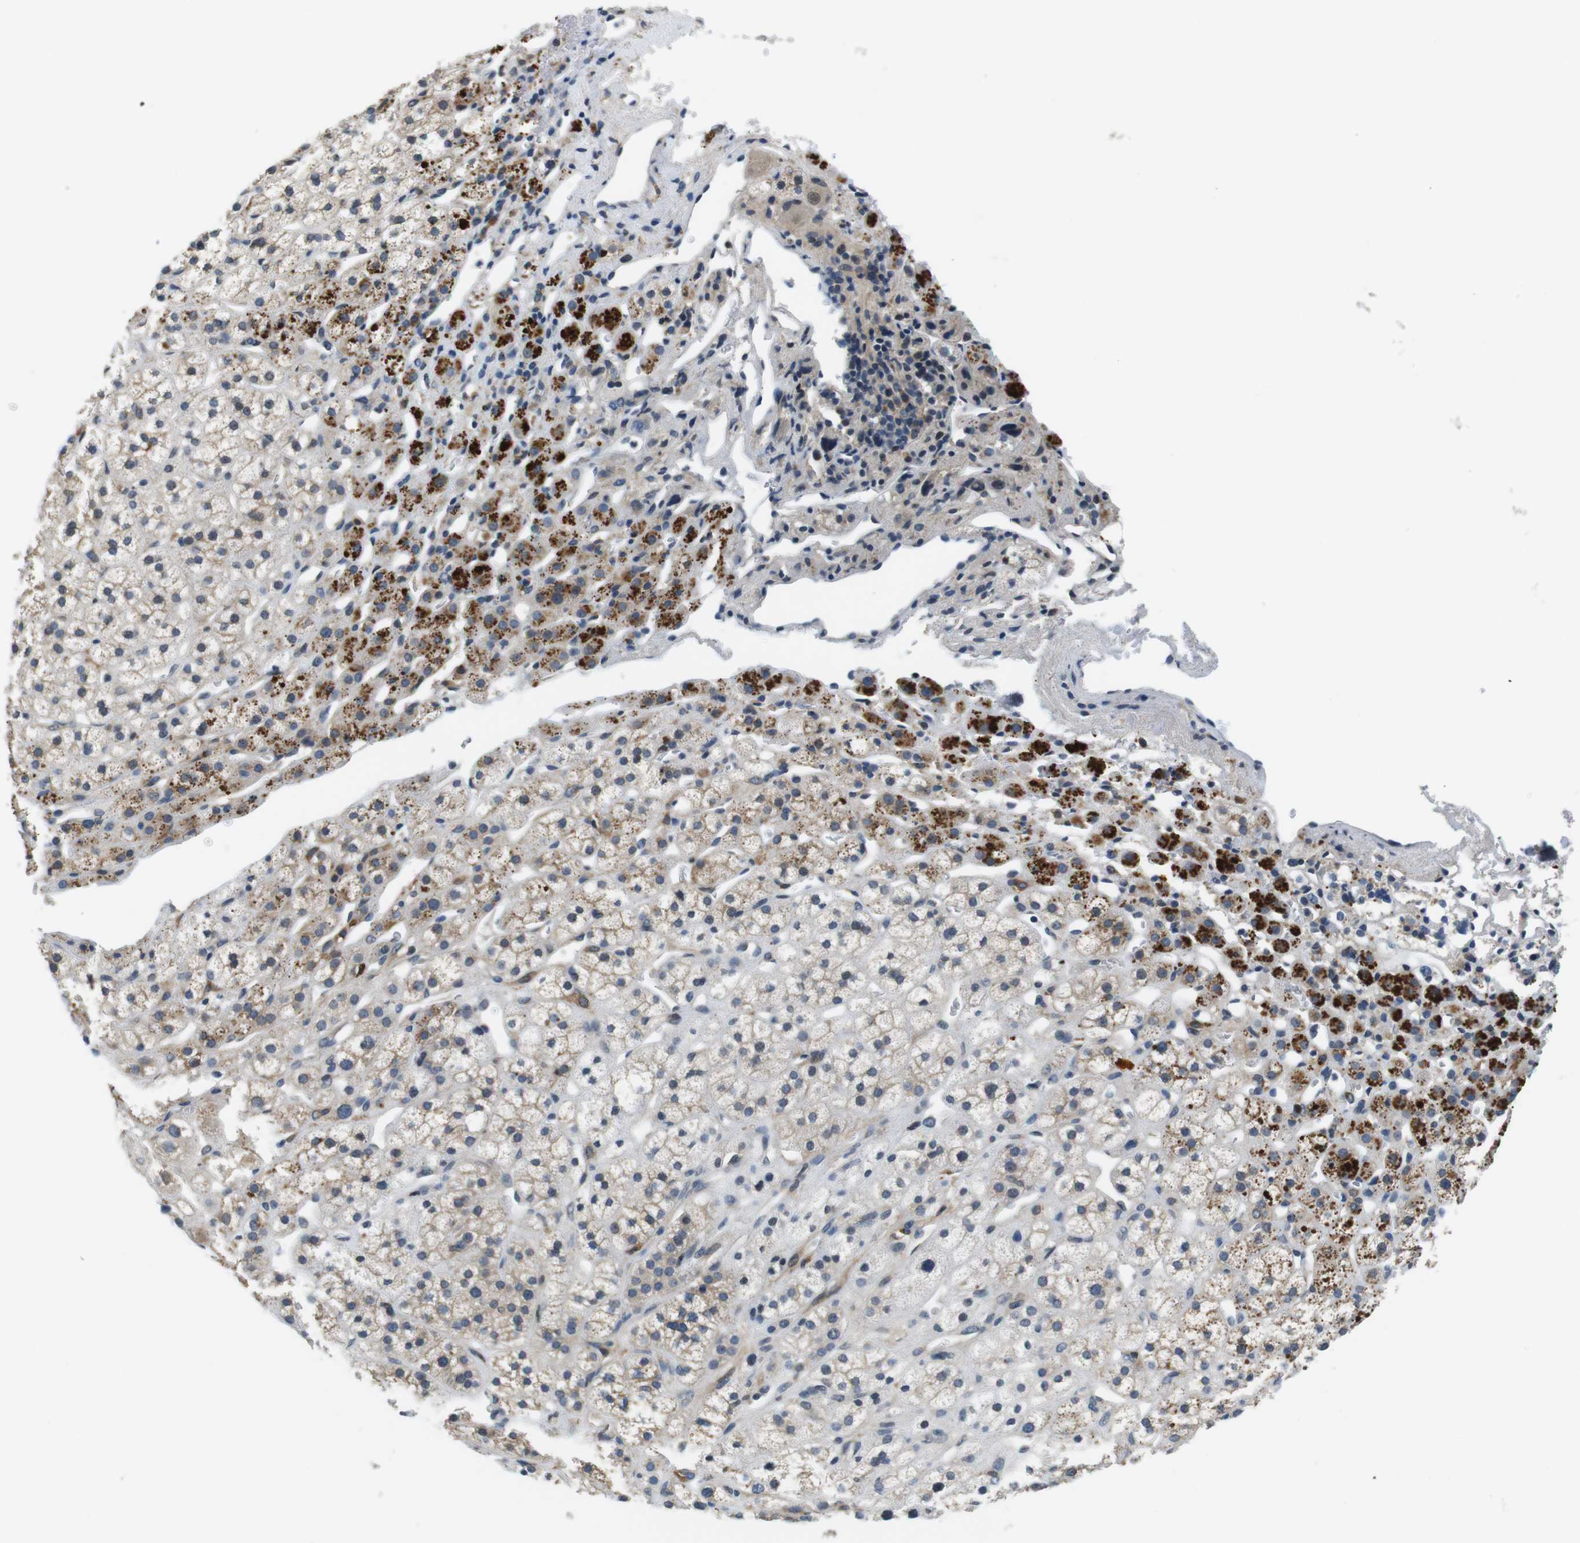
{"staining": {"intensity": "strong", "quantity": "<25%", "location": "cytoplasmic/membranous"}, "tissue": "adrenal gland", "cell_type": "Glandular cells", "image_type": "normal", "snomed": [{"axis": "morphology", "description": "Normal tissue, NOS"}, {"axis": "topography", "description": "Adrenal gland"}], "caption": "DAB (3,3'-diaminobenzidine) immunohistochemical staining of unremarkable adrenal gland shows strong cytoplasmic/membranous protein positivity in about <25% of glandular cells.", "gene": "CD163L1", "patient": {"sex": "male", "age": 56}}